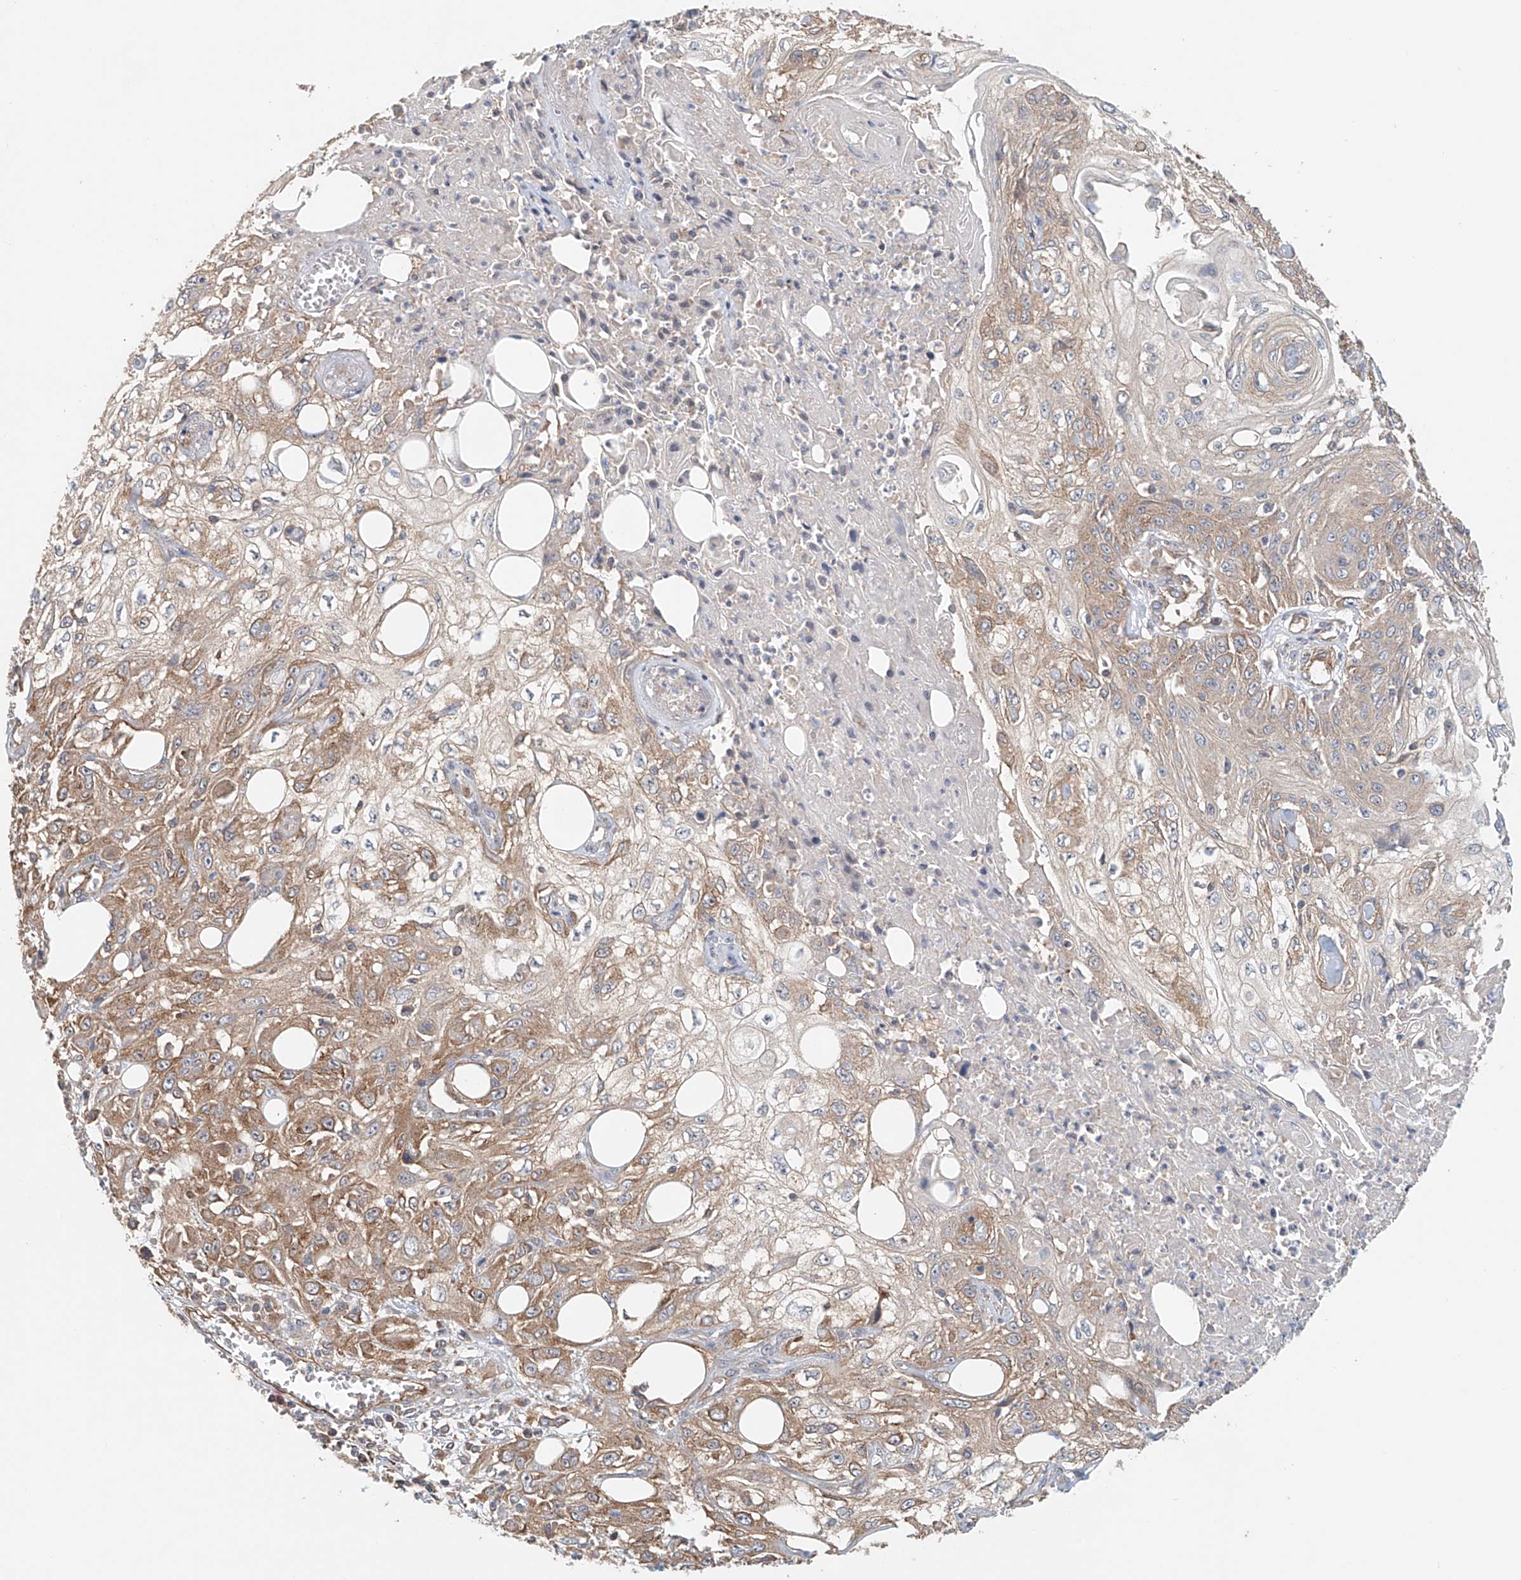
{"staining": {"intensity": "moderate", "quantity": "25%-75%", "location": "cytoplasmic/membranous"}, "tissue": "skin cancer", "cell_type": "Tumor cells", "image_type": "cancer", "snomed": [{"axis": "morphology", "description": "Squamous cell carcinoma, NOS"}, {"axis": "morphology", "description": "Squamous cell carcinoma, metastatic, NOS"}, {"axis": "topography", "description": "Skin"}, {"axis": "topography", "description": "Lymph node"}], "caption": "Immunohistochemistry of squamous cell carcinoma (skin) exhibits medium levels of moderate cytoplasmic/membranous positivity in approximately 25%-75% of tumor cells.", "gene": "FRYL", "patient": {"sex": "male", "age": 75}}